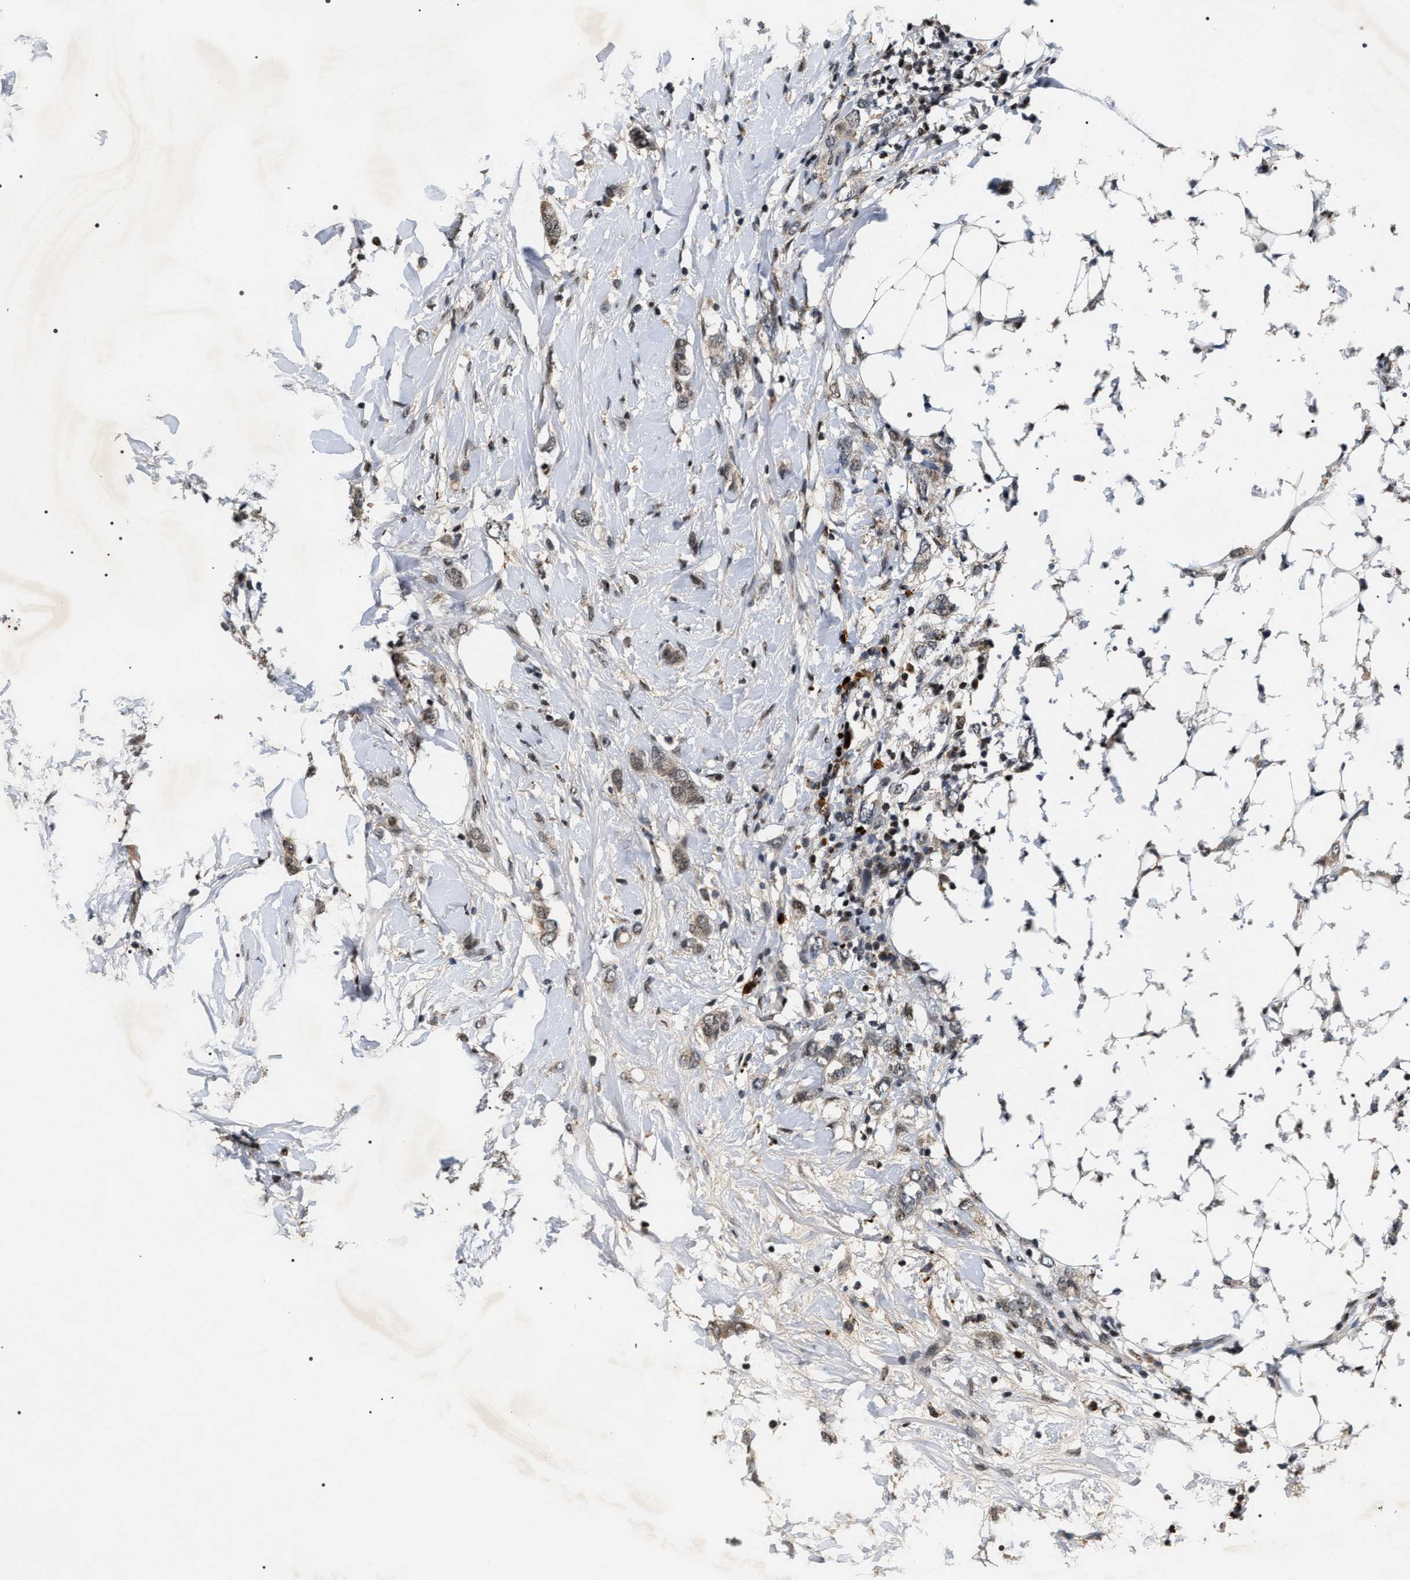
{"staining": {"intensity": "weak", "quantity": "25%-75%", "location": "cytoplasmic/membranous"}, "tissue": "breast cancer", "cell_type": "Tumor cells", "image_type": "cancer", "snomed": [{"axis": "morphology", "description": "Normal tissue, NOS"}, {"axis": "morphology", "description": "Lobular carcinoma"}, {"axis": "topography", "description": "Breast"}], "caption": "An image showing weak cytoplasmic/membranous positivity in about 25%-75% of tumor cells in lobular carcinoma (breast), as visualized by brown immunohistochemical staining.", "gene": "C7orf25", "patient": {"sex": "female", "age": 47}}